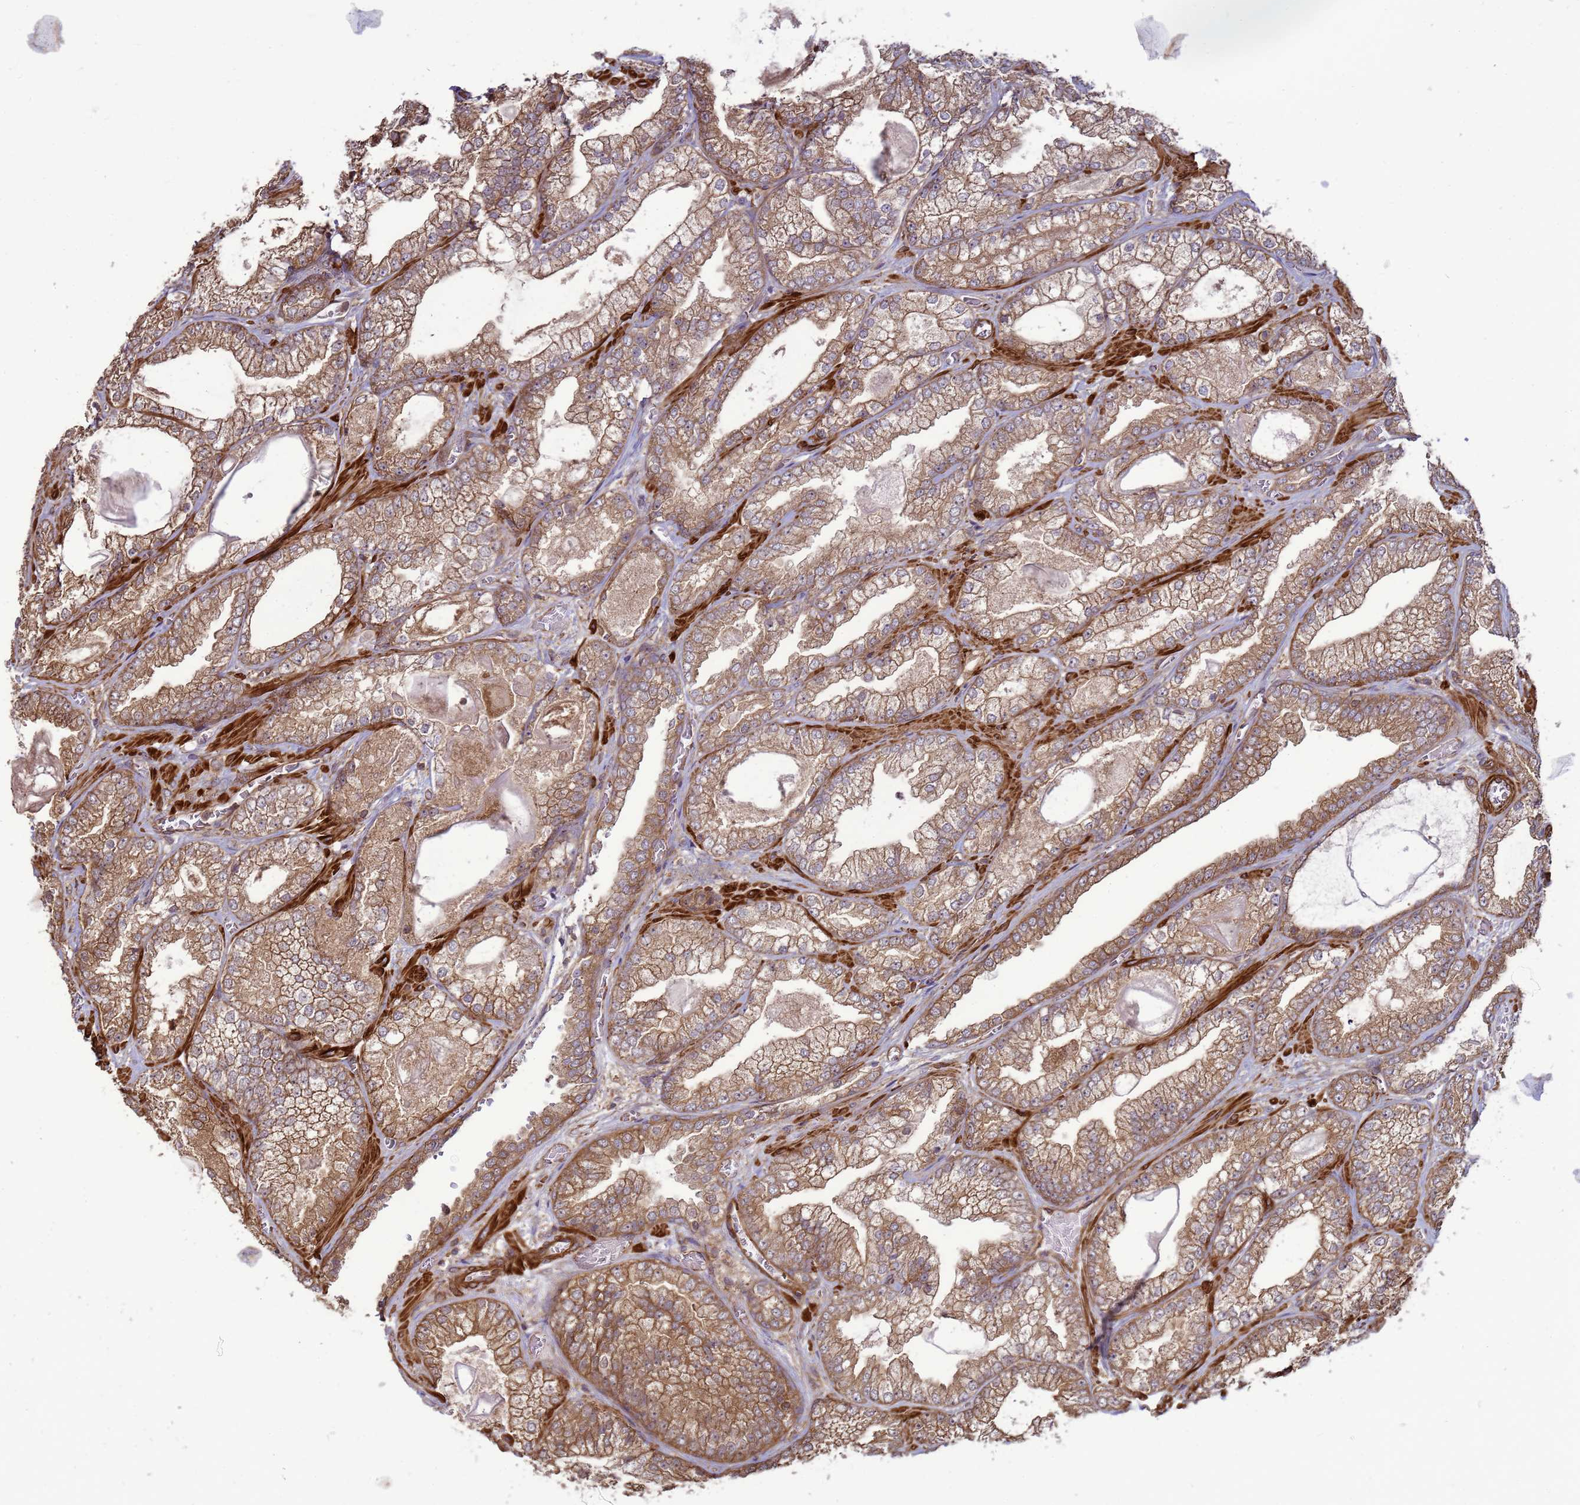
{"staining": {"intensity": "moderate", "quantity": ">75%", "location": "cytoplasmic/membranous"}, "tissue": "prostate cancer", "cell_type": "Tumor cells", "image_type": "cancer", "snomed": [{"axis": "morphology", "description": "Adenocarcinoma, Low grade"}, {"axis": "topography", "description": "Prostate"}], "caption": "IHC micrograph of human prostate cancer stained for a protein (brown), which exhibits medium levels of moderate cytoplasmic/membranous positivity in approximately >75% of tumor cells.", "gene": "CNOT1", "patient": {"sex": "male", "age": 57}}